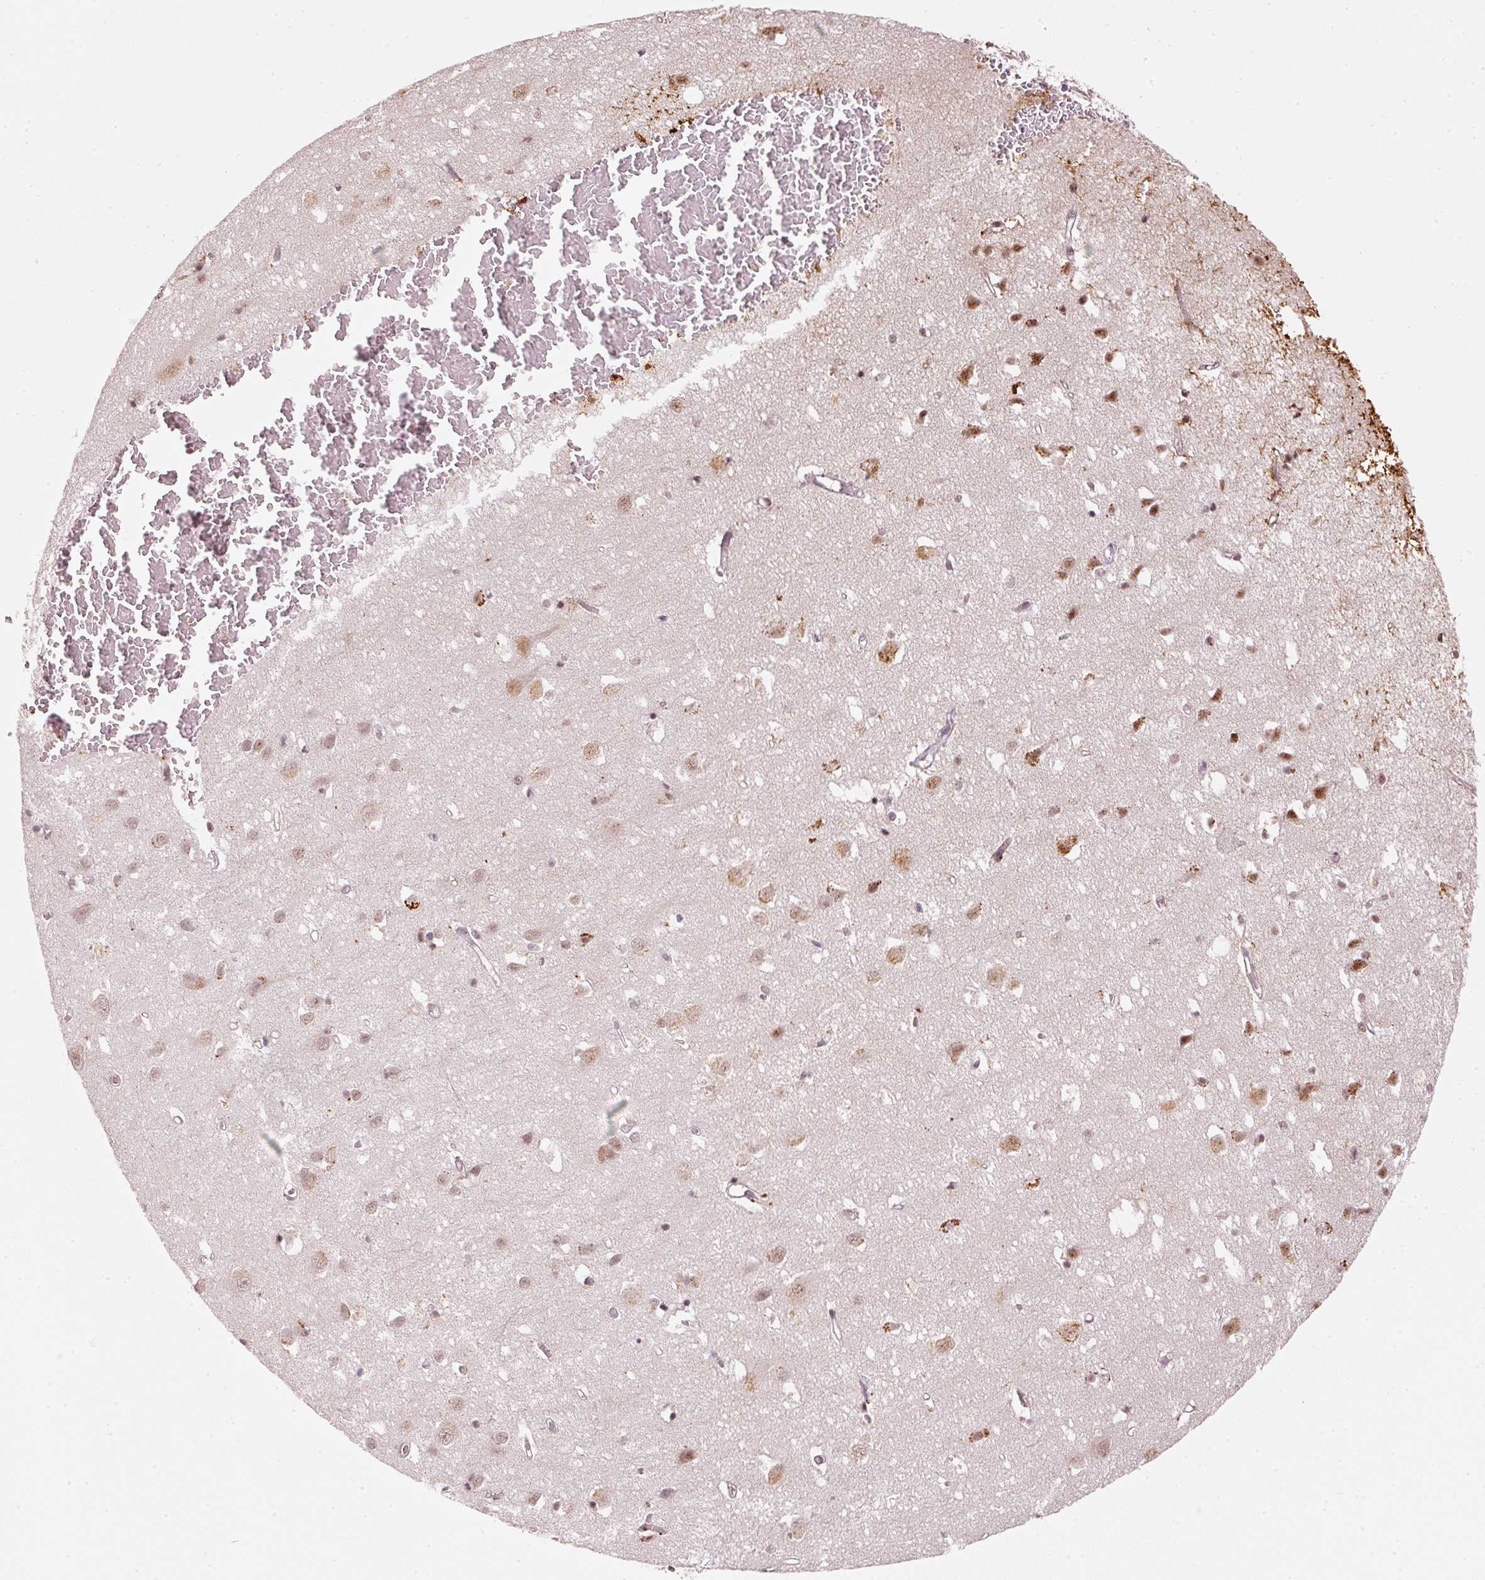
{"staining": {"intensity": "moderate", "quantity": "25%-75%", "location": "cytoplasmic/membranous"}, "tissue": "cerebral cortex", "cell_type": "Endothelial cells", "image_type": "normal", "snomed": [{"axis": "morphology", "description": "Normal tissue, NOS"}, {"axis": "topography", "description": "Cerebral cortex"}], "caption": "This is a micrograph of immunohistochemistry (IHC) staining of unremarkable cerebral cortex, which shows moderate staining in the cytoplasmic/membranous of endothelial cells.", "gene": "THOC6", "patient": {"sex": "male", "age": 70}}